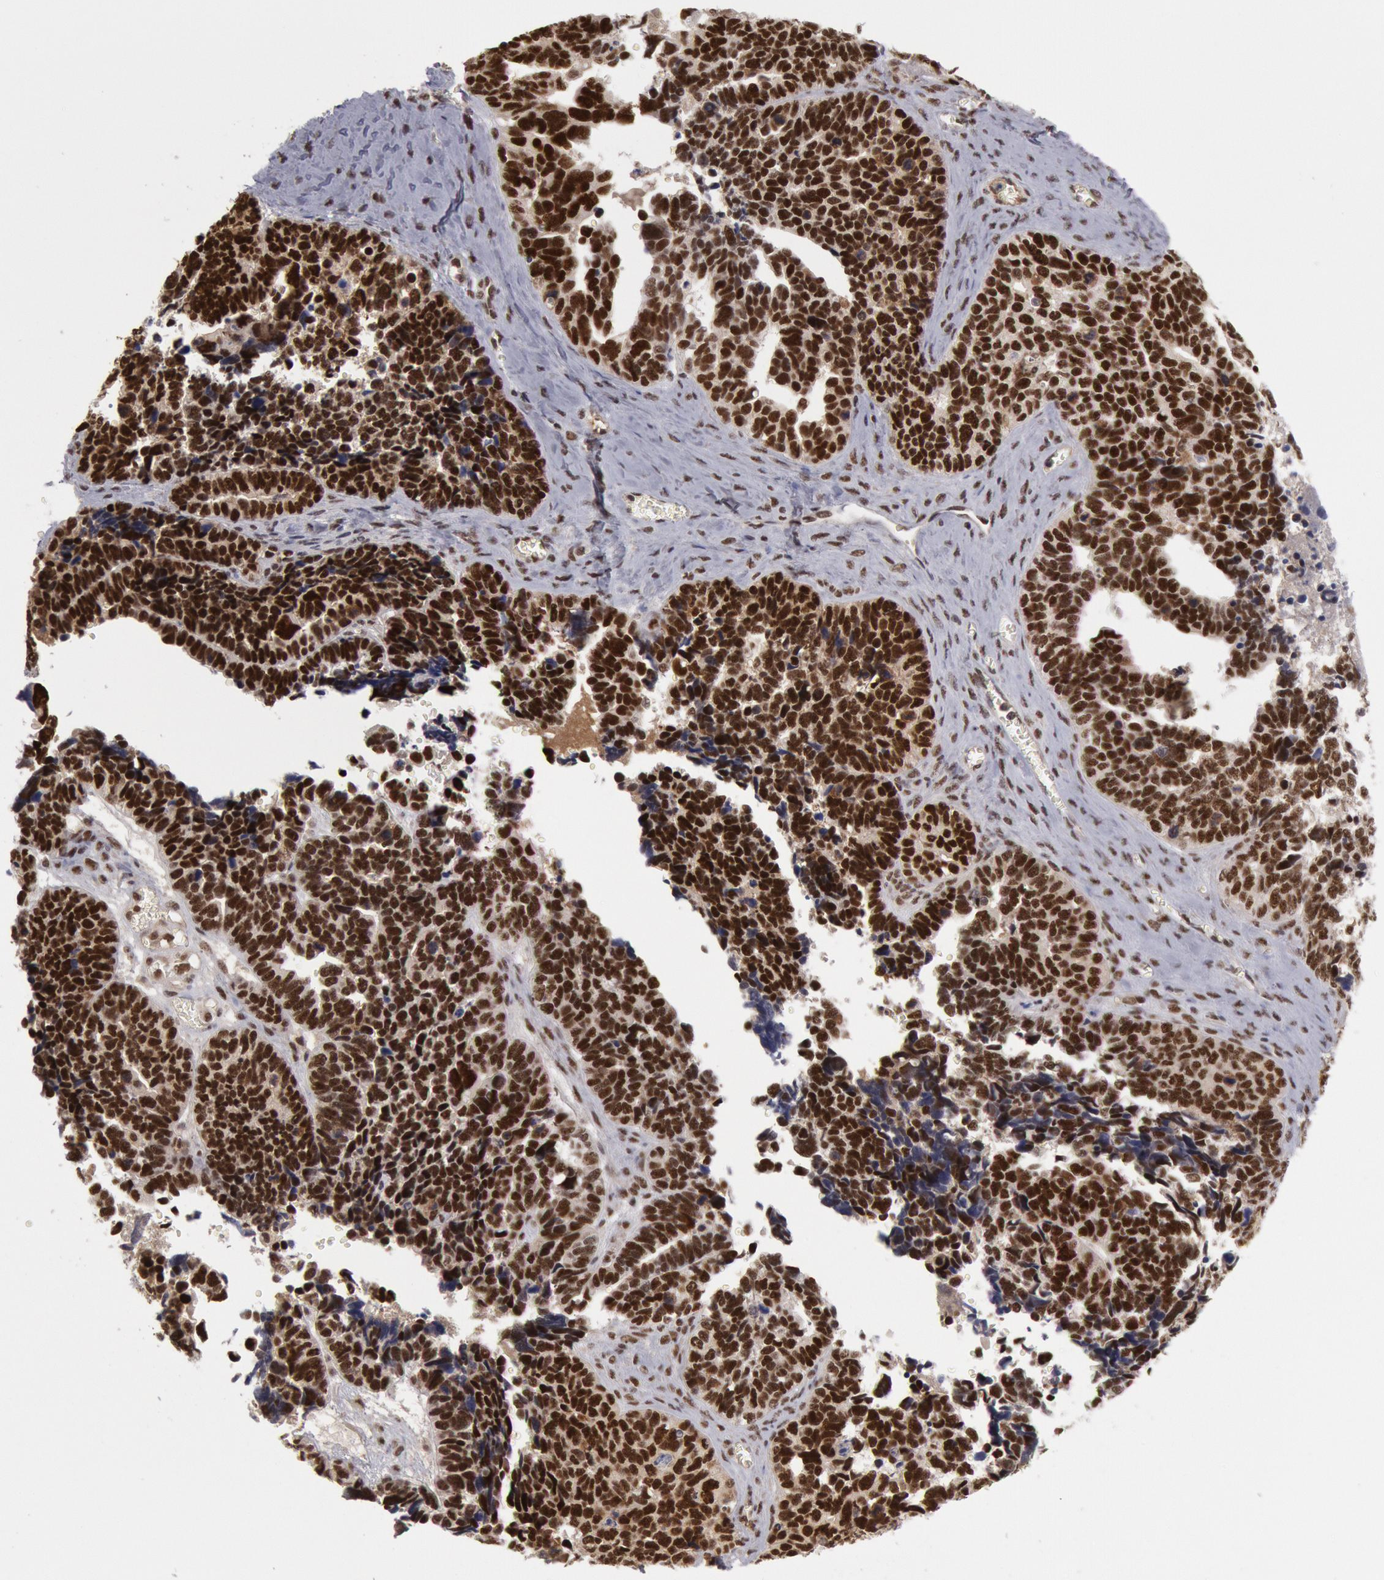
{"staining": {"intensity": "strong", "quantity": ">75%", "location": "nuclear"}, "tissue": "ovarian cancer", "cell_type": "Tumor cells", "image_type": "cancer", "snomed": [{"axis": "morphology", "description": "Cystadenocarcinoma, serous, NOS"}, {"axis": "topography", "description": "Ovary"}], "caption": "IHC histopathology image of ovarian cancer stained for a protein (brown), which exhibits high levels of strong nuclear expression in about >75% of tumor cells.", "gene": "PPP4R3B", "patient": {"sex": "female", "age": 77}}